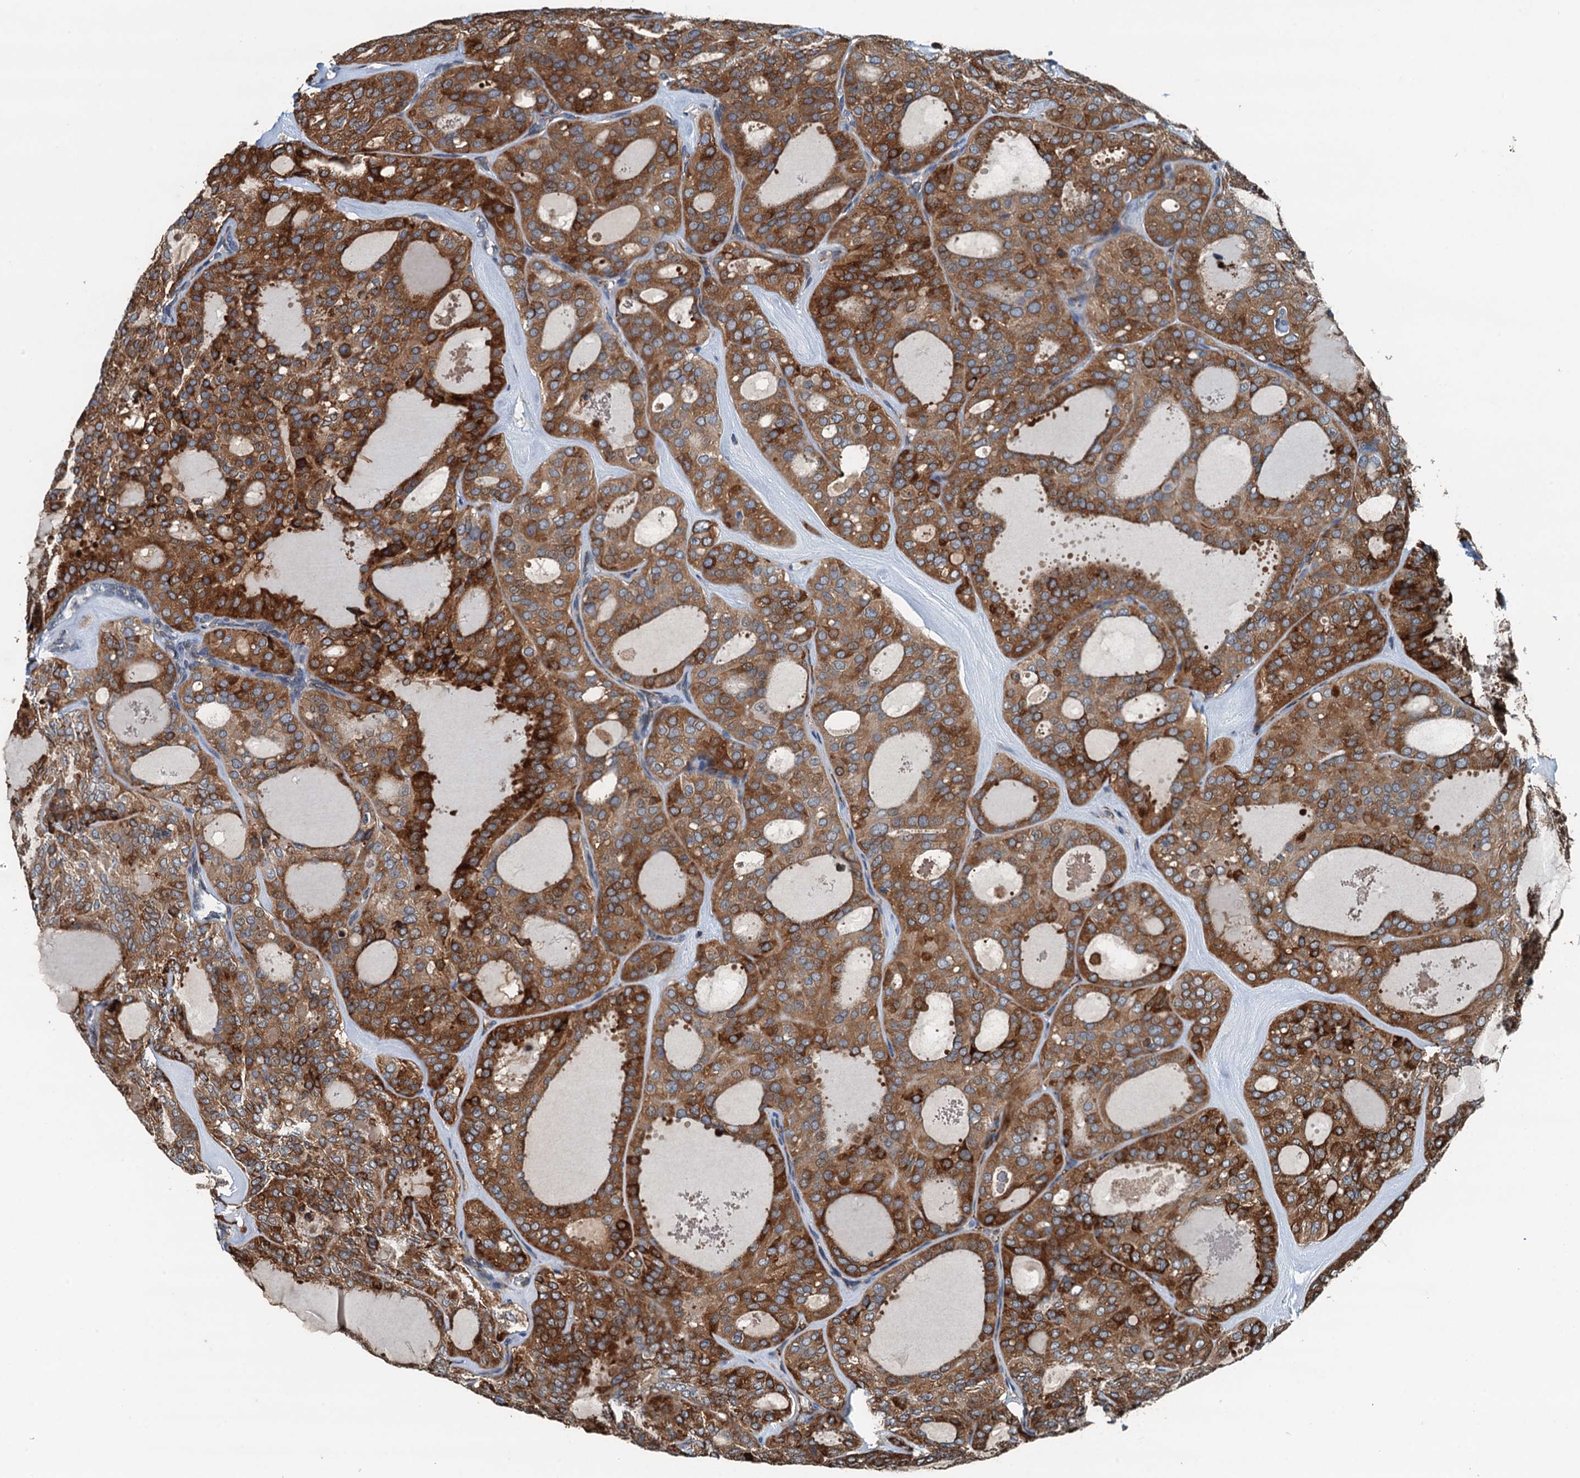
{"staining": {"intensity": "strong", "quantity": ">75%", "location": "cytoplasmic/membranous"}, "tissue": "thyroid cancer", "cell_type": "Tumor cells", "image_type": "cancer", "snomed": [{"axis": "morphology", "description": "Follicular adenoma carcinoma, NOS"}, {"axis": "topography", "description": "Thyroid gland"}], "caption": "This is a micrograph of IHC staining of follicular adenoma carcinoma (thyroid), which shows strong expression in the cytoplasmic/membranous of tumor cells.", "gene": "TAMALIN", "patient": {"sex": "male", "age": 75}}